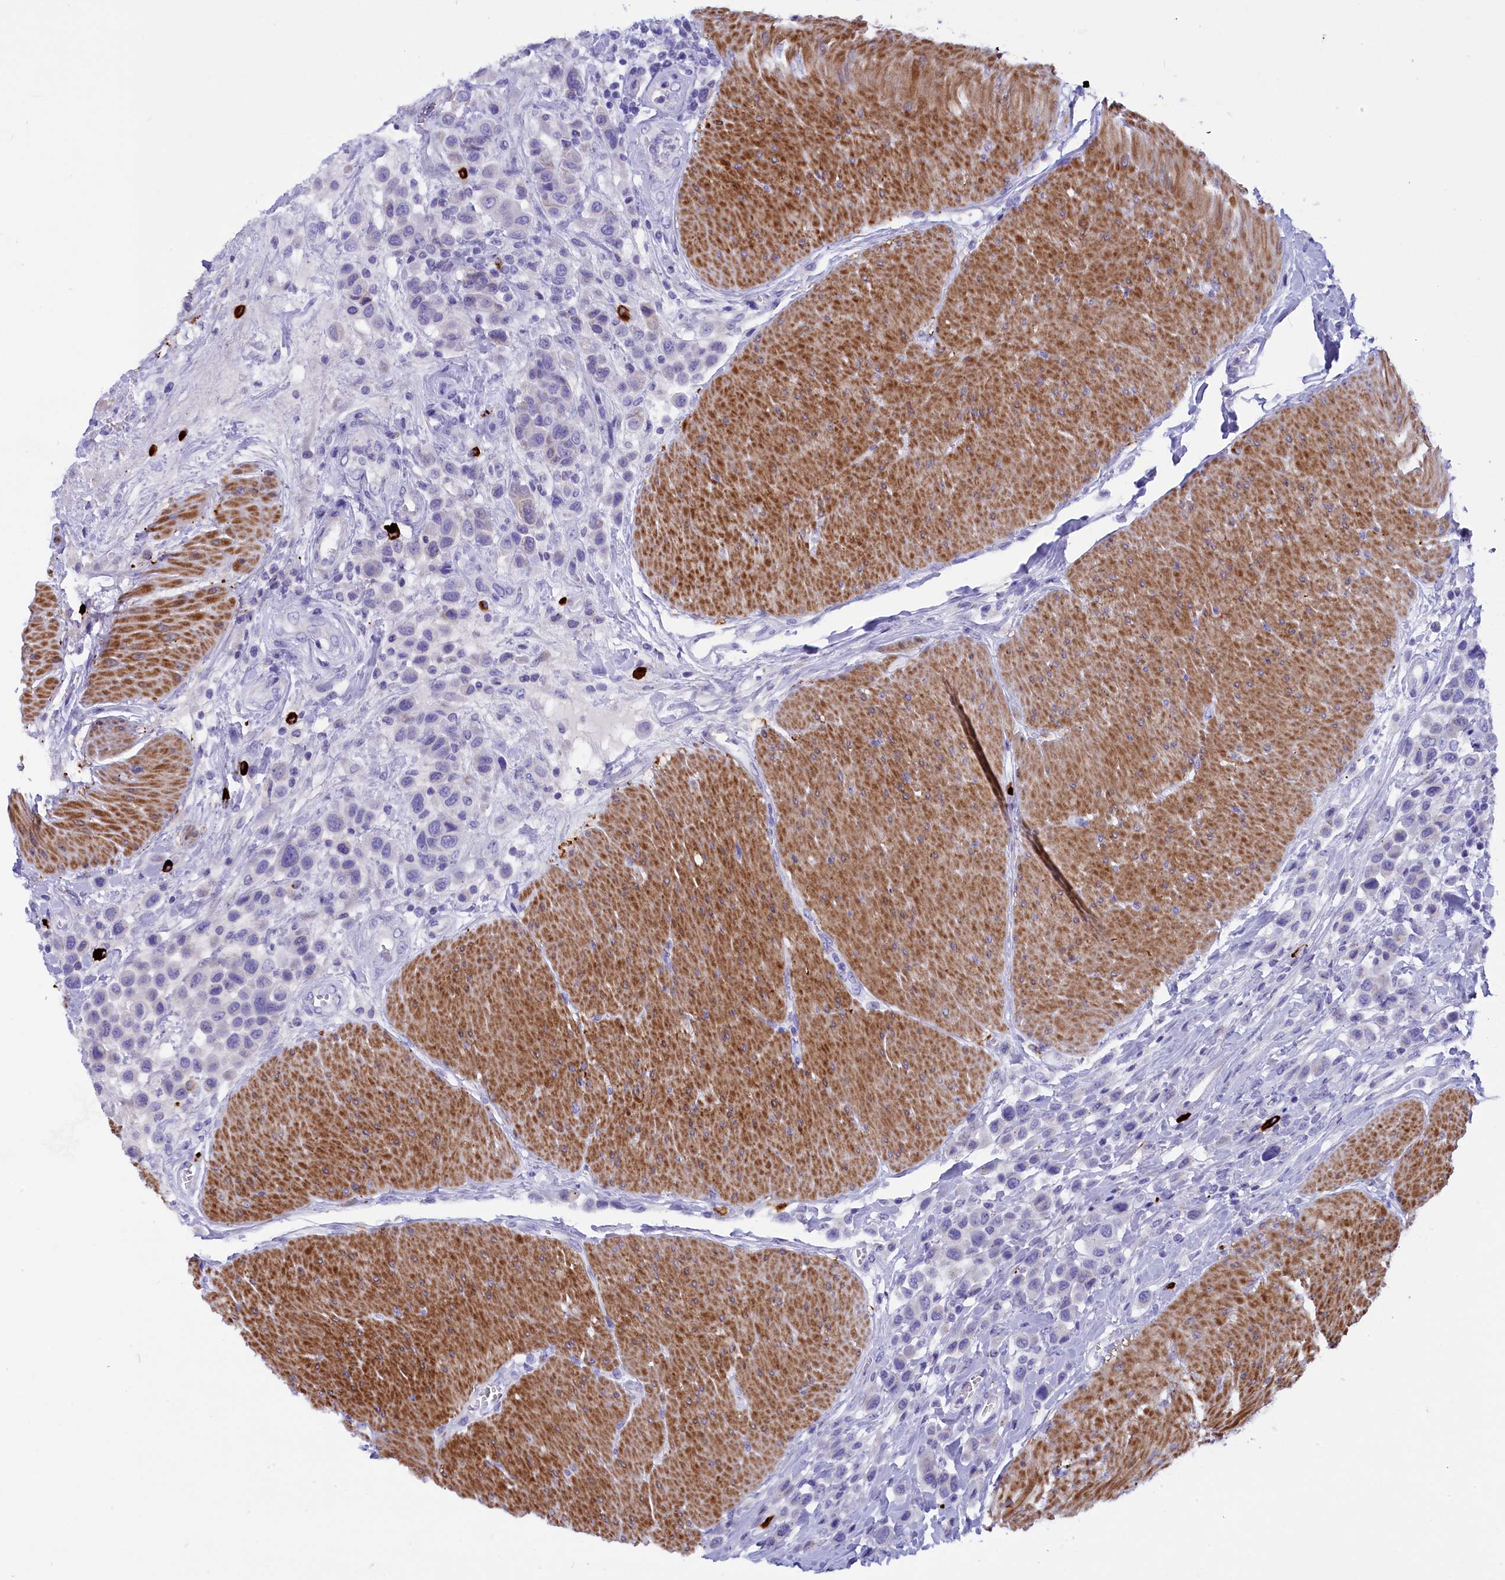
{"staining": {"intensity": "negative", "quantity": "none", "location": "none"}, "tissue": "urothelial cancer", "cell_type": "Tumor cells", "image_type": "cancer", "snomed": [{"axis": "morphology", "description": "Urothelial carcinoma, High grade"}, {"axis": "topography", "description": "Urinary bladder"}], "caption": "Immunohistochemistry (IHC) photomicrograph of urothelial cancer stained for a protein (brown), which reveals no expression in tumor cells.", "gene": "RTTN", "patient": {"sex": "male", "age": 50}}